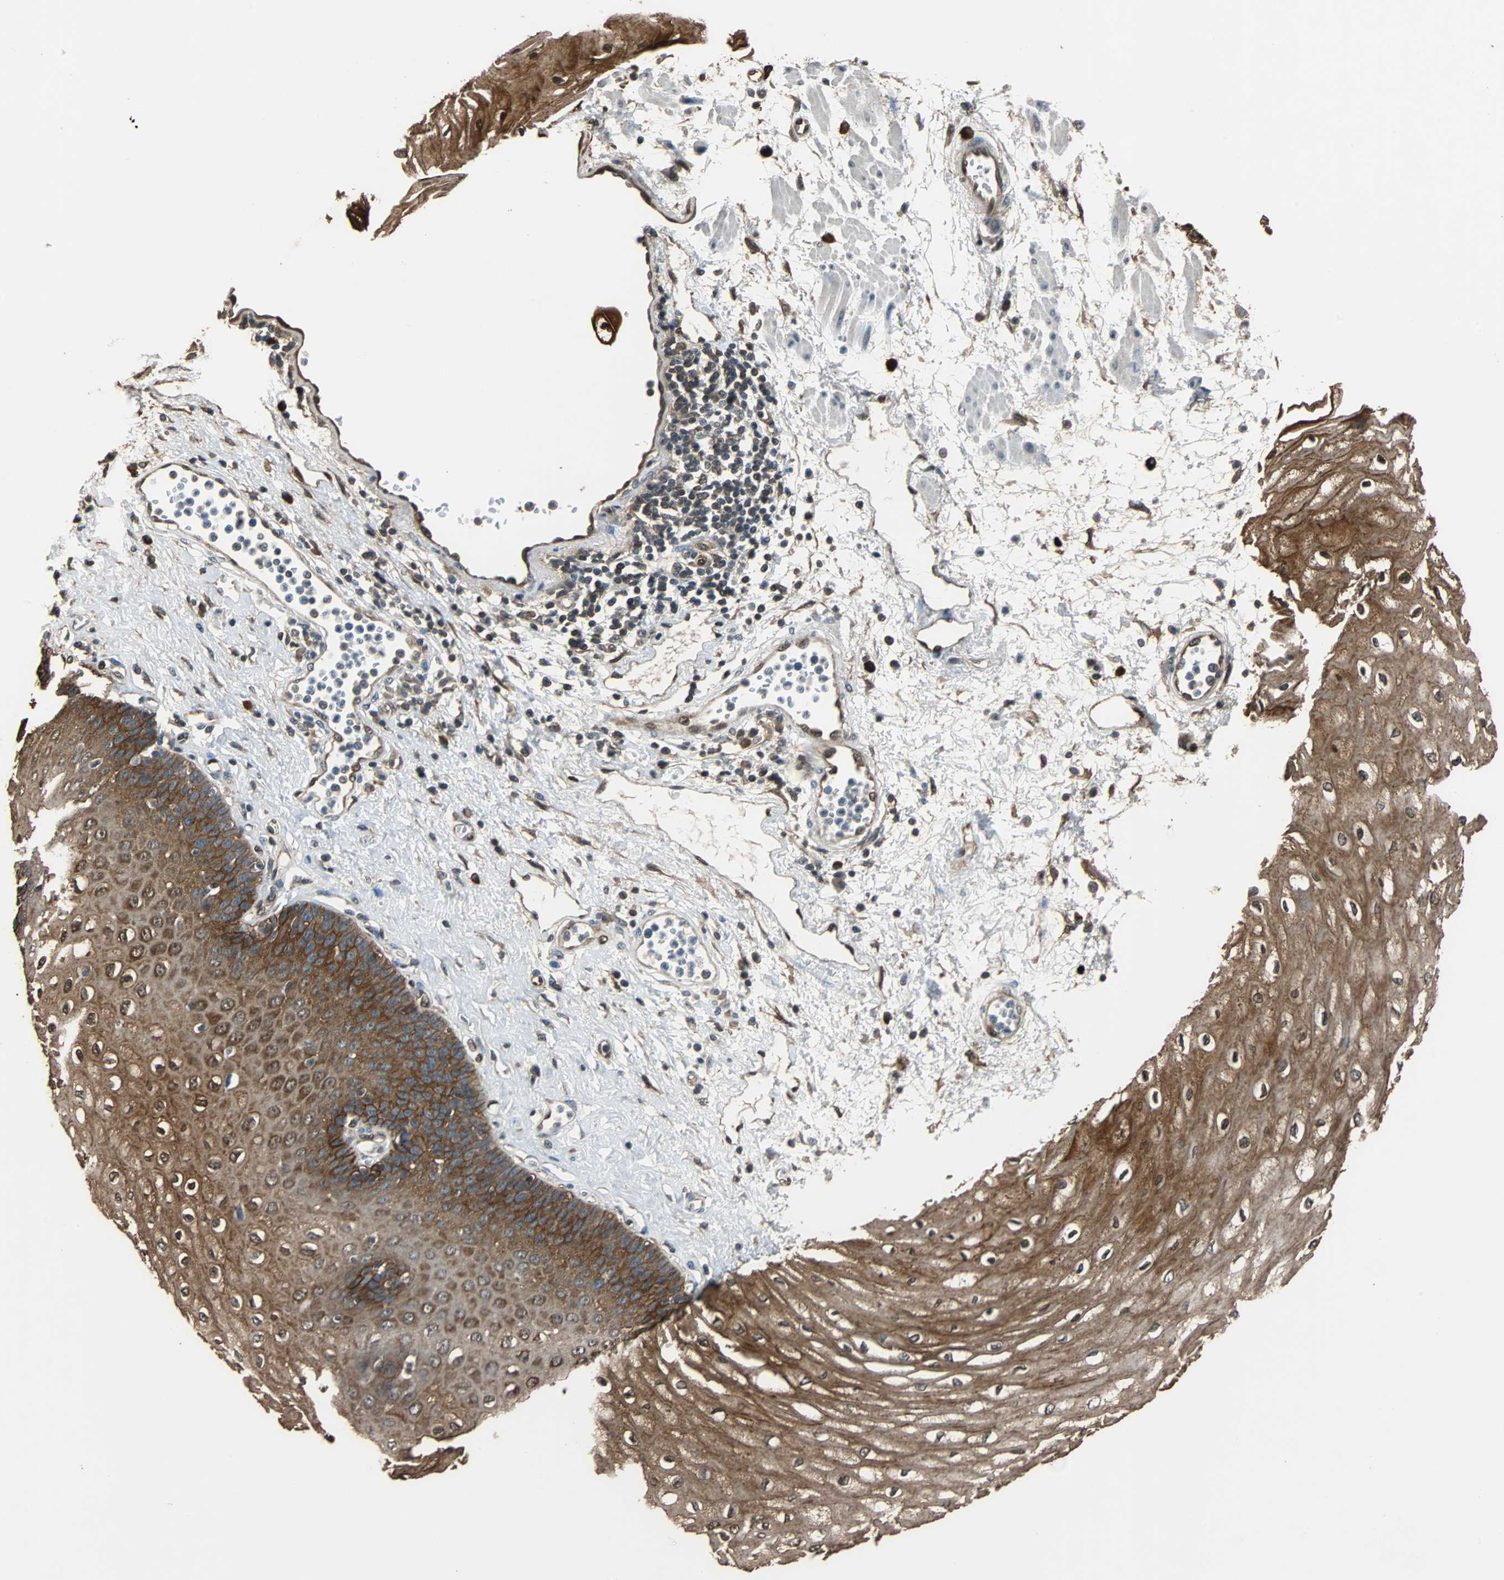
{"staining": {"intensity": "strong", "quantity": ">75%", "location": "cytoplasmic/membranous"}, "tissue": "esophagus", "cell_type": "Squamous epithelial cells", "image_type": "normal", "snomed": [{"axis": "morphology", "description": "Normal tissue, NOS"}, {"axis": "morphology", "description": "Squamous cell carcinoma, NOS"}, {"axis": "topography", "description": "Esophagus"}], "caption": "An image showing strong cytoplasmic/membranous positivity in about >75% of squamous epithelial cells in normal esophagus, as visualized by brown immunohistochemical staining.", "gene": "NDRG1", "patient": {"sex": "male", "age": 65}}